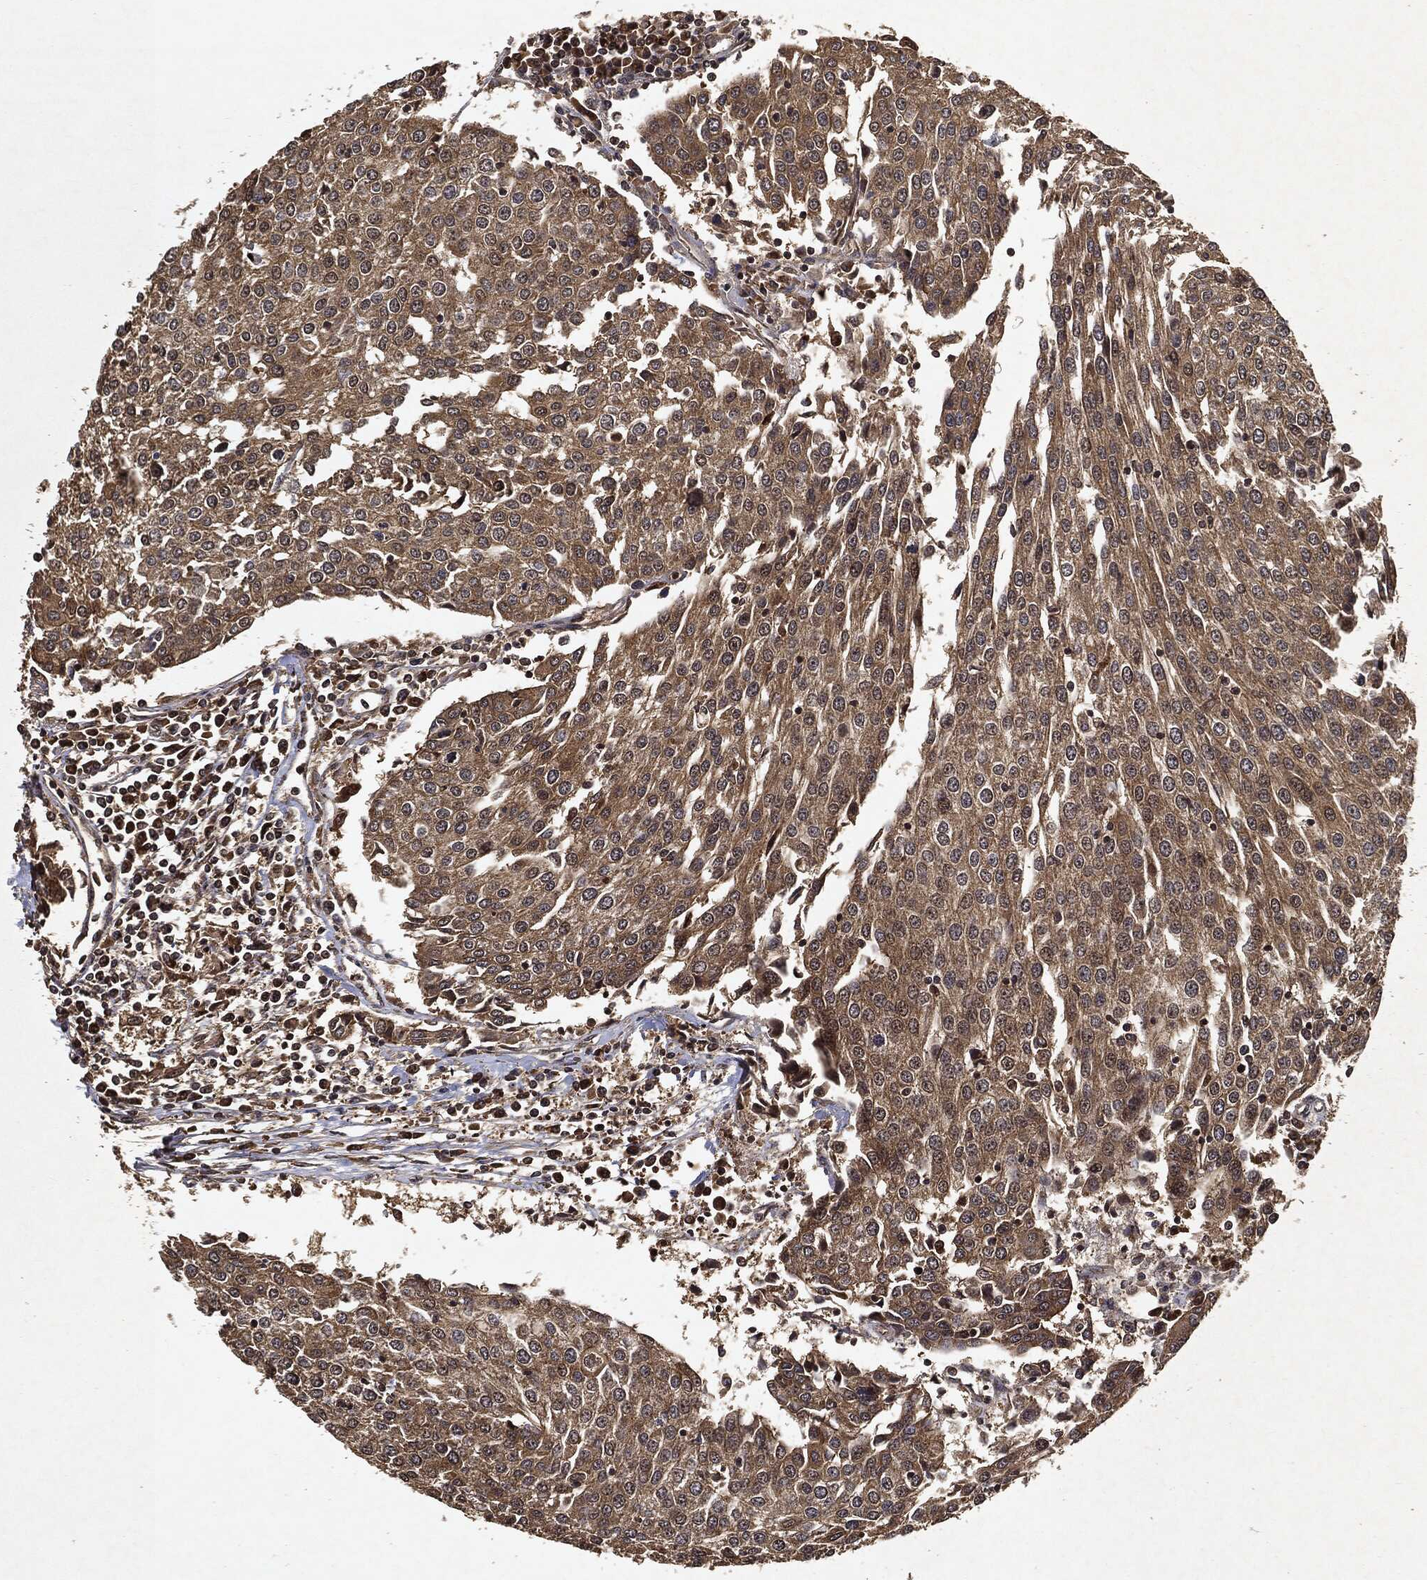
{"staining": {"intensity": "moderate", "quantity": ">75%", "location": "cytoplasmic/membranous"}, "tissue": "urothelial cancer", "cell_type": "Tumor cells", "image_type": "cancer", "snomed": [{"axis": "morphology", "description": "Urothelial carcinoma, High grade"}, {"axis": "topography", "description": "Urinary bladder"}], "caption": "Immunohistochemistry of urothelial cancer demonstrates medium levels of moderate cytoplasmic/membranous expression in approximately >75% of tumor cells.", "gene": "ZNF226", "patient": {"sex": "female", "age": 85}}